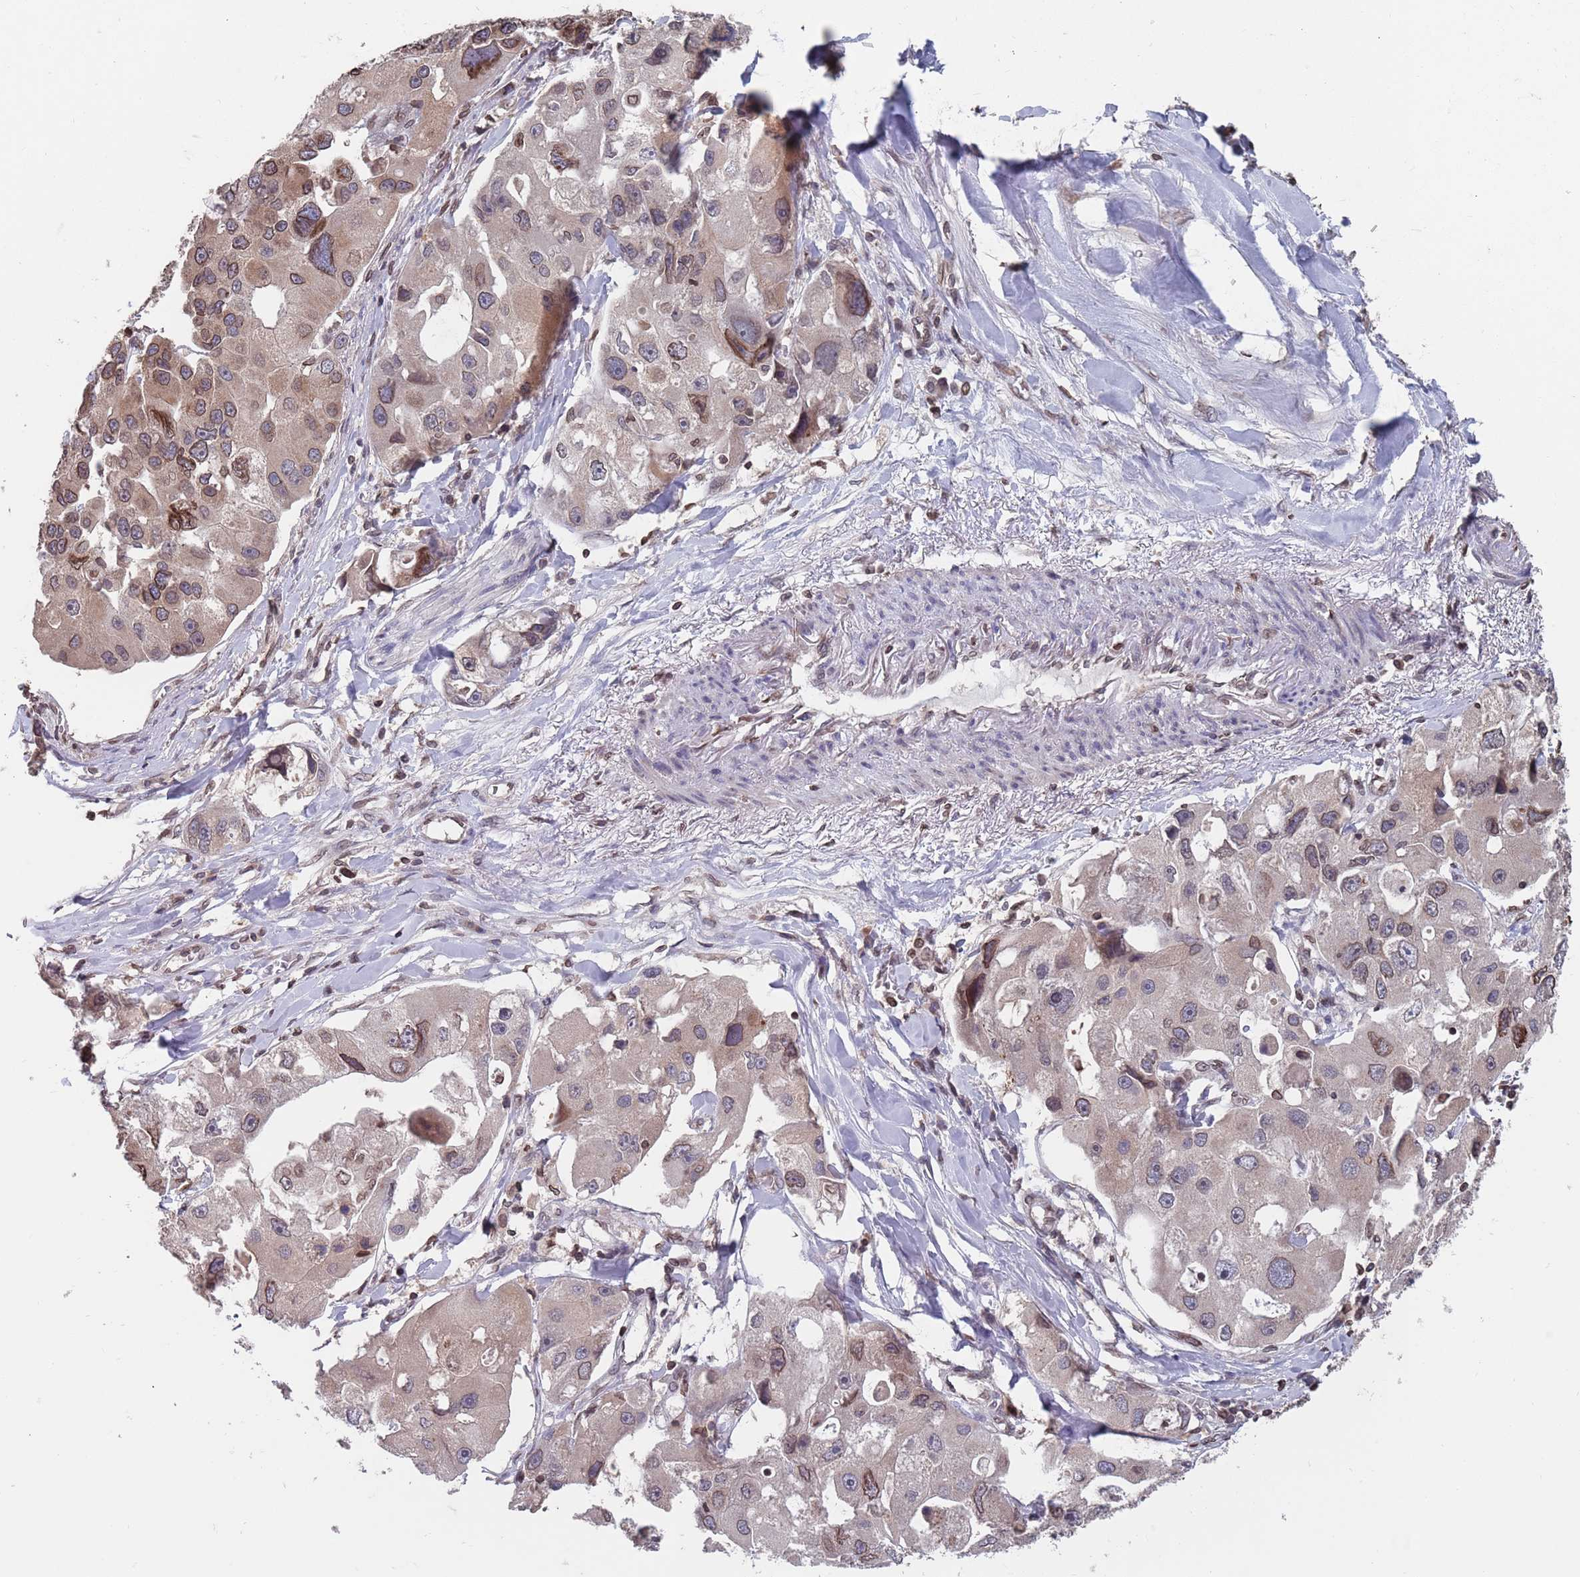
{"staining": {"intensity": "moderate", "quantity": ">75%", "location": "cytoplasmic/membranous,nuclear"}, "tissue": "lung cancer", "cell_type": "Tumor cells", "image_type": "cancer", "snomed": [{"axis": "morphology", "description": "Adenocarcinoma, NOS"}, {"axis": "topography", "description": "Lung"}], "caption": "Immunohistochemical staining of adenocarcinoma (lung) displays moderate cytoplasmic/membranous and nuclear protein expression in about >75% of tumor cells.", "gene": "SDHAF3", "patient": {"sex": "female", "age": 54}}